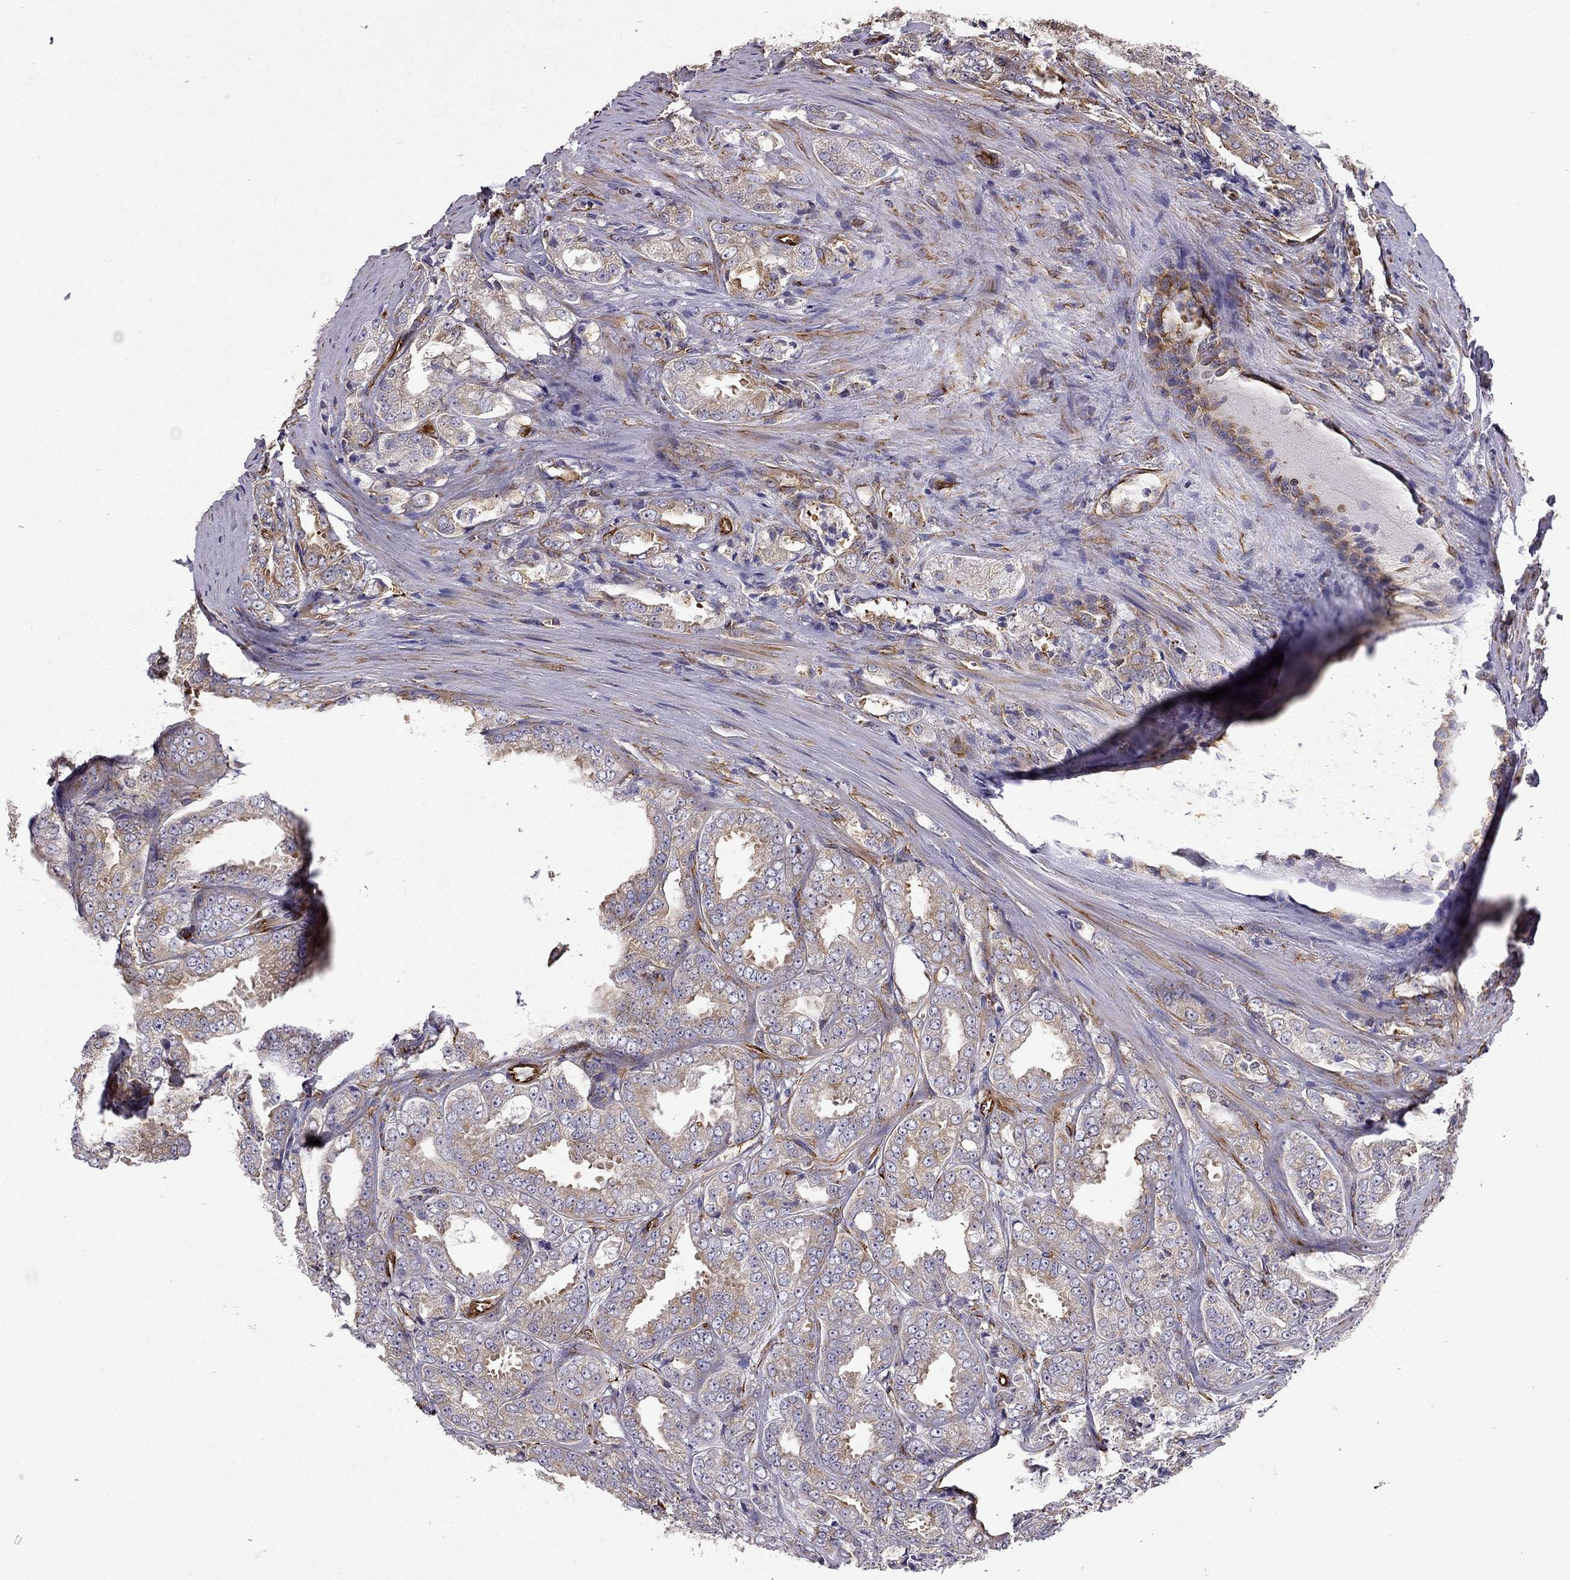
{"staining": {"intensity": "weak", "quantity": "25%-75%", "location": "cytoplasmic/membranous"}, "tissue": "prostate cancer", "cell_type": "Tumor cells", "image_type": "cancer", "snomed": [{"axis": "morphology", "description": "Adenocarcinoma, NOS"}, {"axis": "morphology", "description": "Adenocarcinoma, High grade"}, {"axis": "topography", "description": "Prostate"}], "caption": "This is a micrograph of immunohistochemistry staining of prostate cancer (adenocarcinoma (high-grade)), which shows weak staining in the cytoplasmic/membranous of tumor cells.", "gene": "MAP4", "patient": {"sex": "male", "age": 70}}